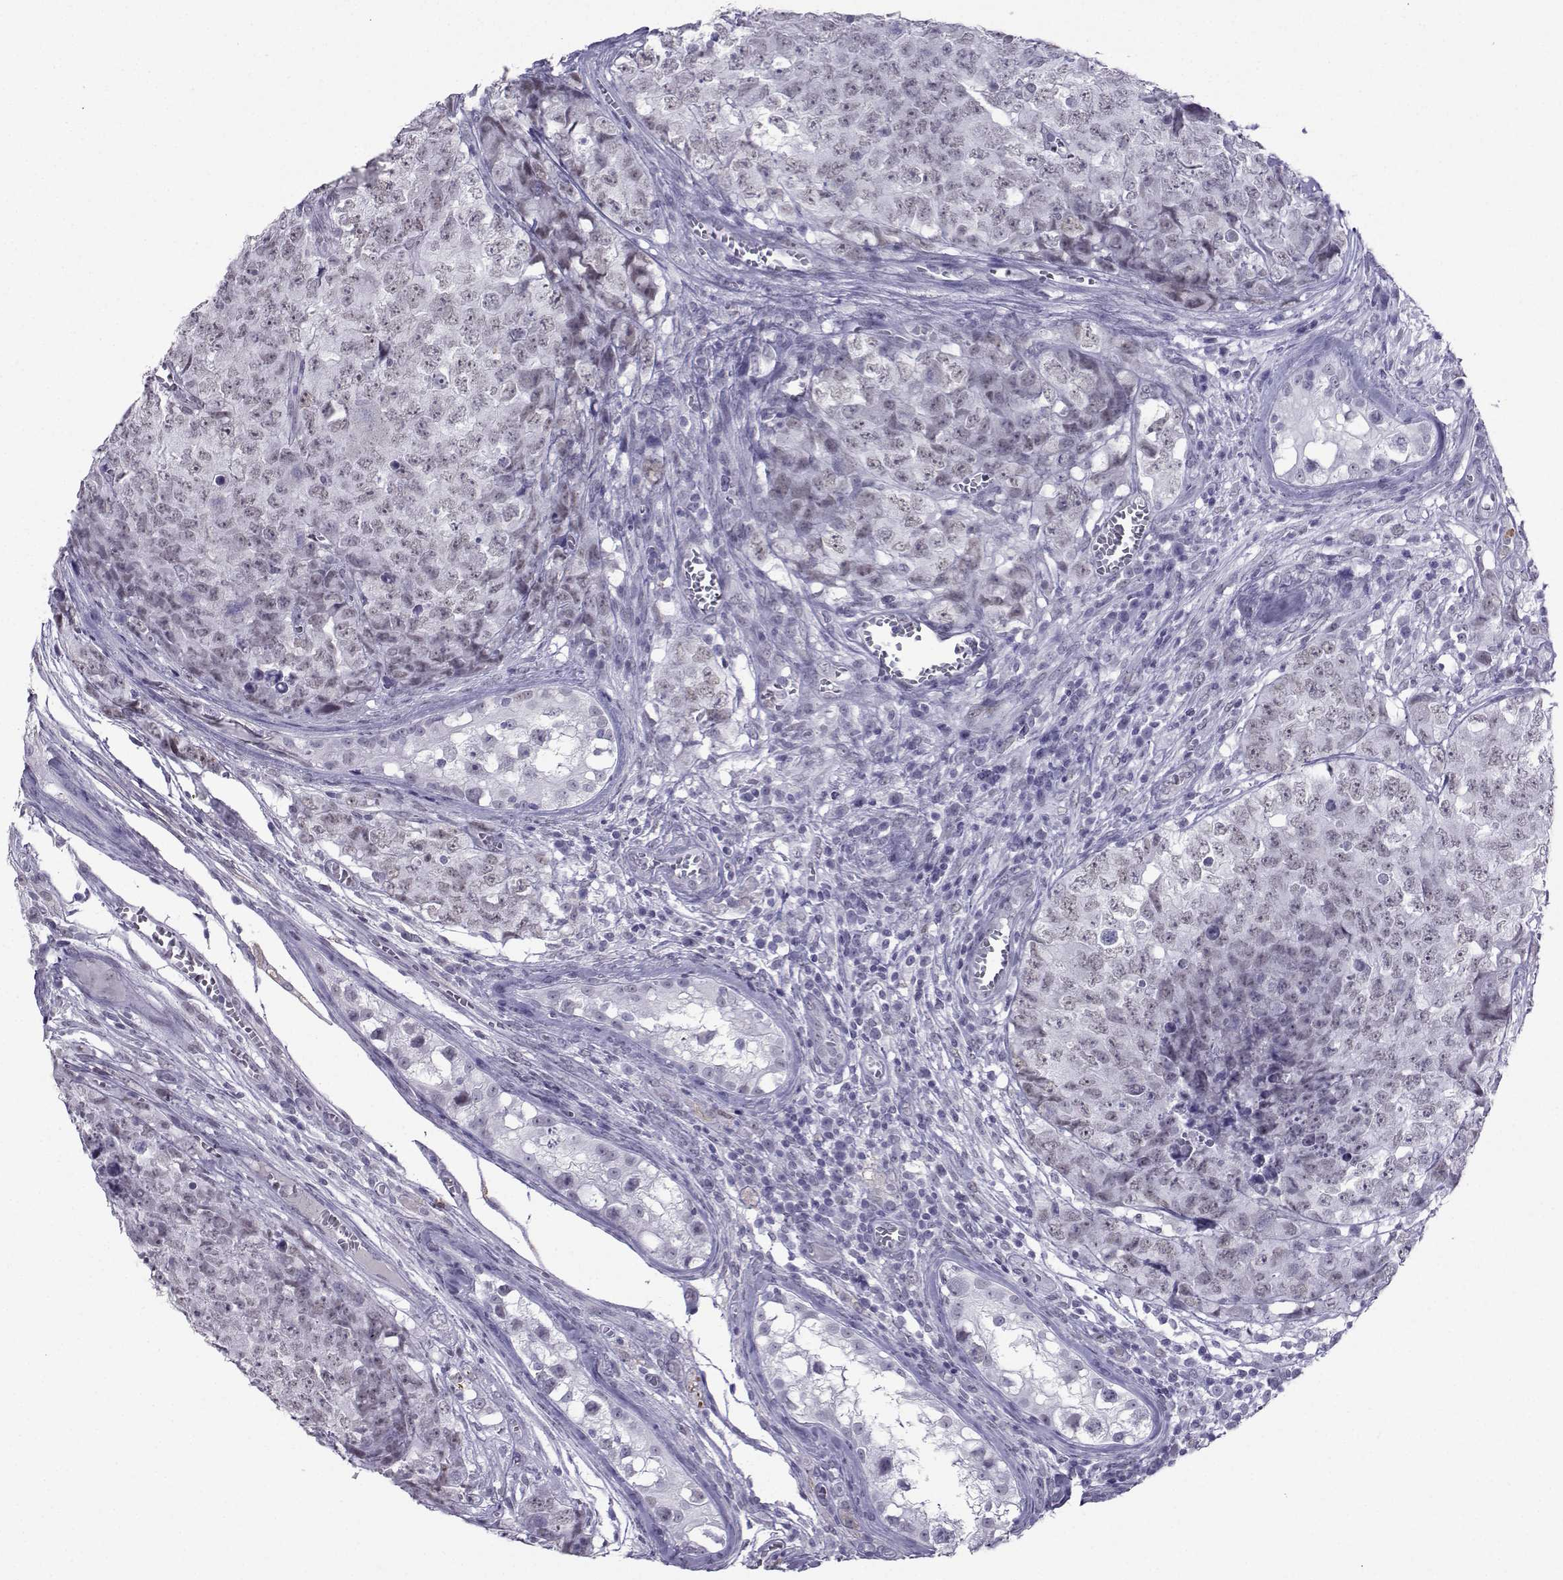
{"staining": {"intensity": "weak", "quantity": "<25%", "location": "nuclear"}, "tissue": "testis cancer", "cell_type": "Tumor cells", "image_type": "cancer", "snomed": [{"axis": "morphology", "description": "Carcinoma, Embryonal, NOS"}, {"axis": "topography", "description": "Testis"}], "caption": "High magnification brightfield microscopy of testis cancer stained with DAB (brown) and counterstained with hematoxylin (blue): tumor cells show no significant expression. (Brightfield microscopy of DAB (3,3'-diaminobenzidine) immunohistochemistry at high magnification).", "gene": "LORICRIN", "patient": {"sex": "male", "age": 23}}